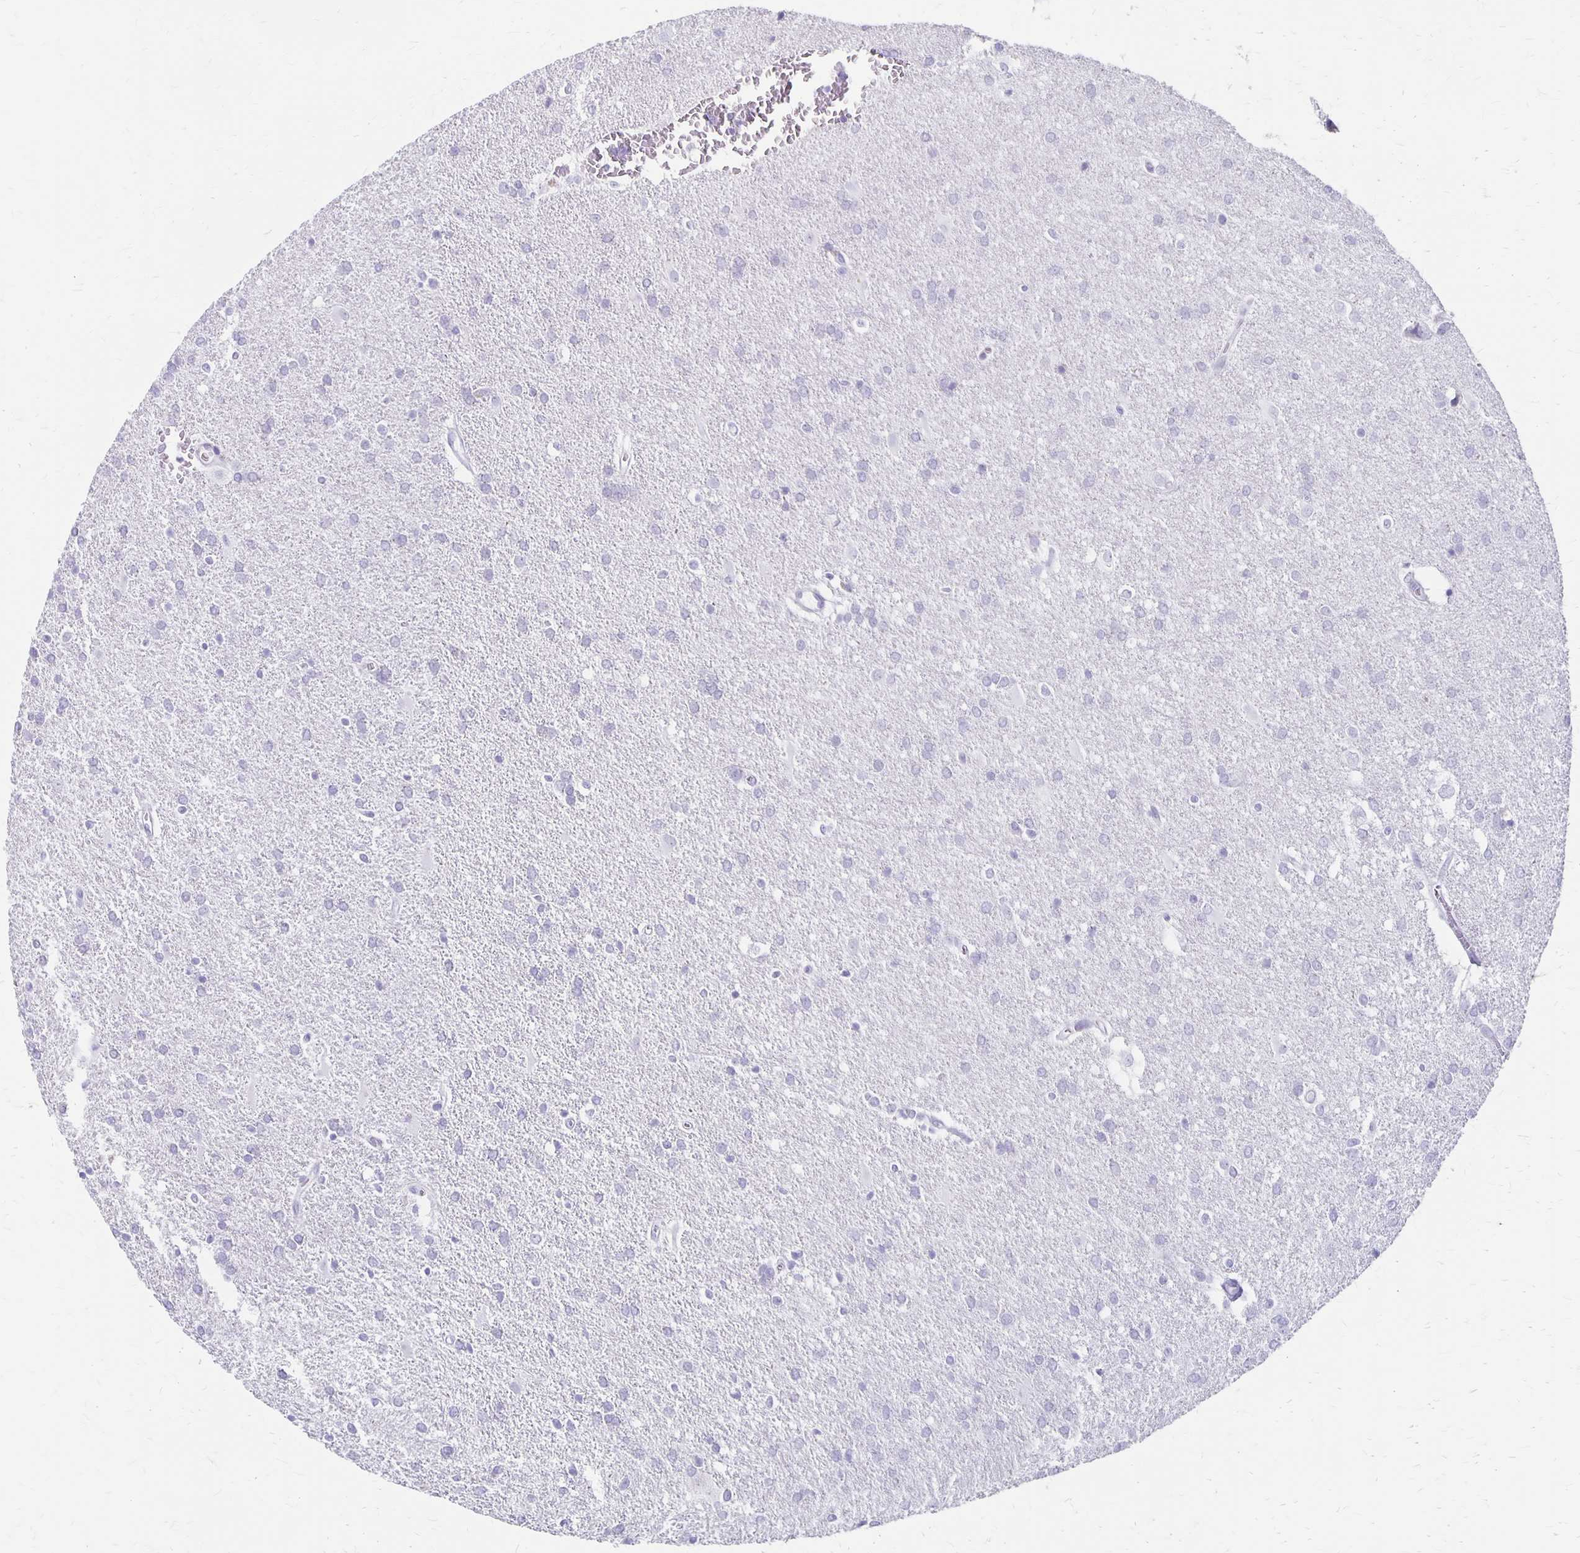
{"staining": {"intensity": "negative", "quantity": "none", "location": "none"}, "tissue": "glioma", "cell_type": "Tumor cells", "image_type": "cancer", "snomed": [{"axis": "morphology", "description": "Glioma, malignant, Low grade"}, {"axis": "topography", "description": "Brain"}], "caption": "This is a micrograph of immunohistochemistry (IHC) staining of glioma, which shows no staining in tumor cells. (DAB IHC, high magnification).", "gene": "MAGEC2", "patient": {"sex": "male", "age": 66}}